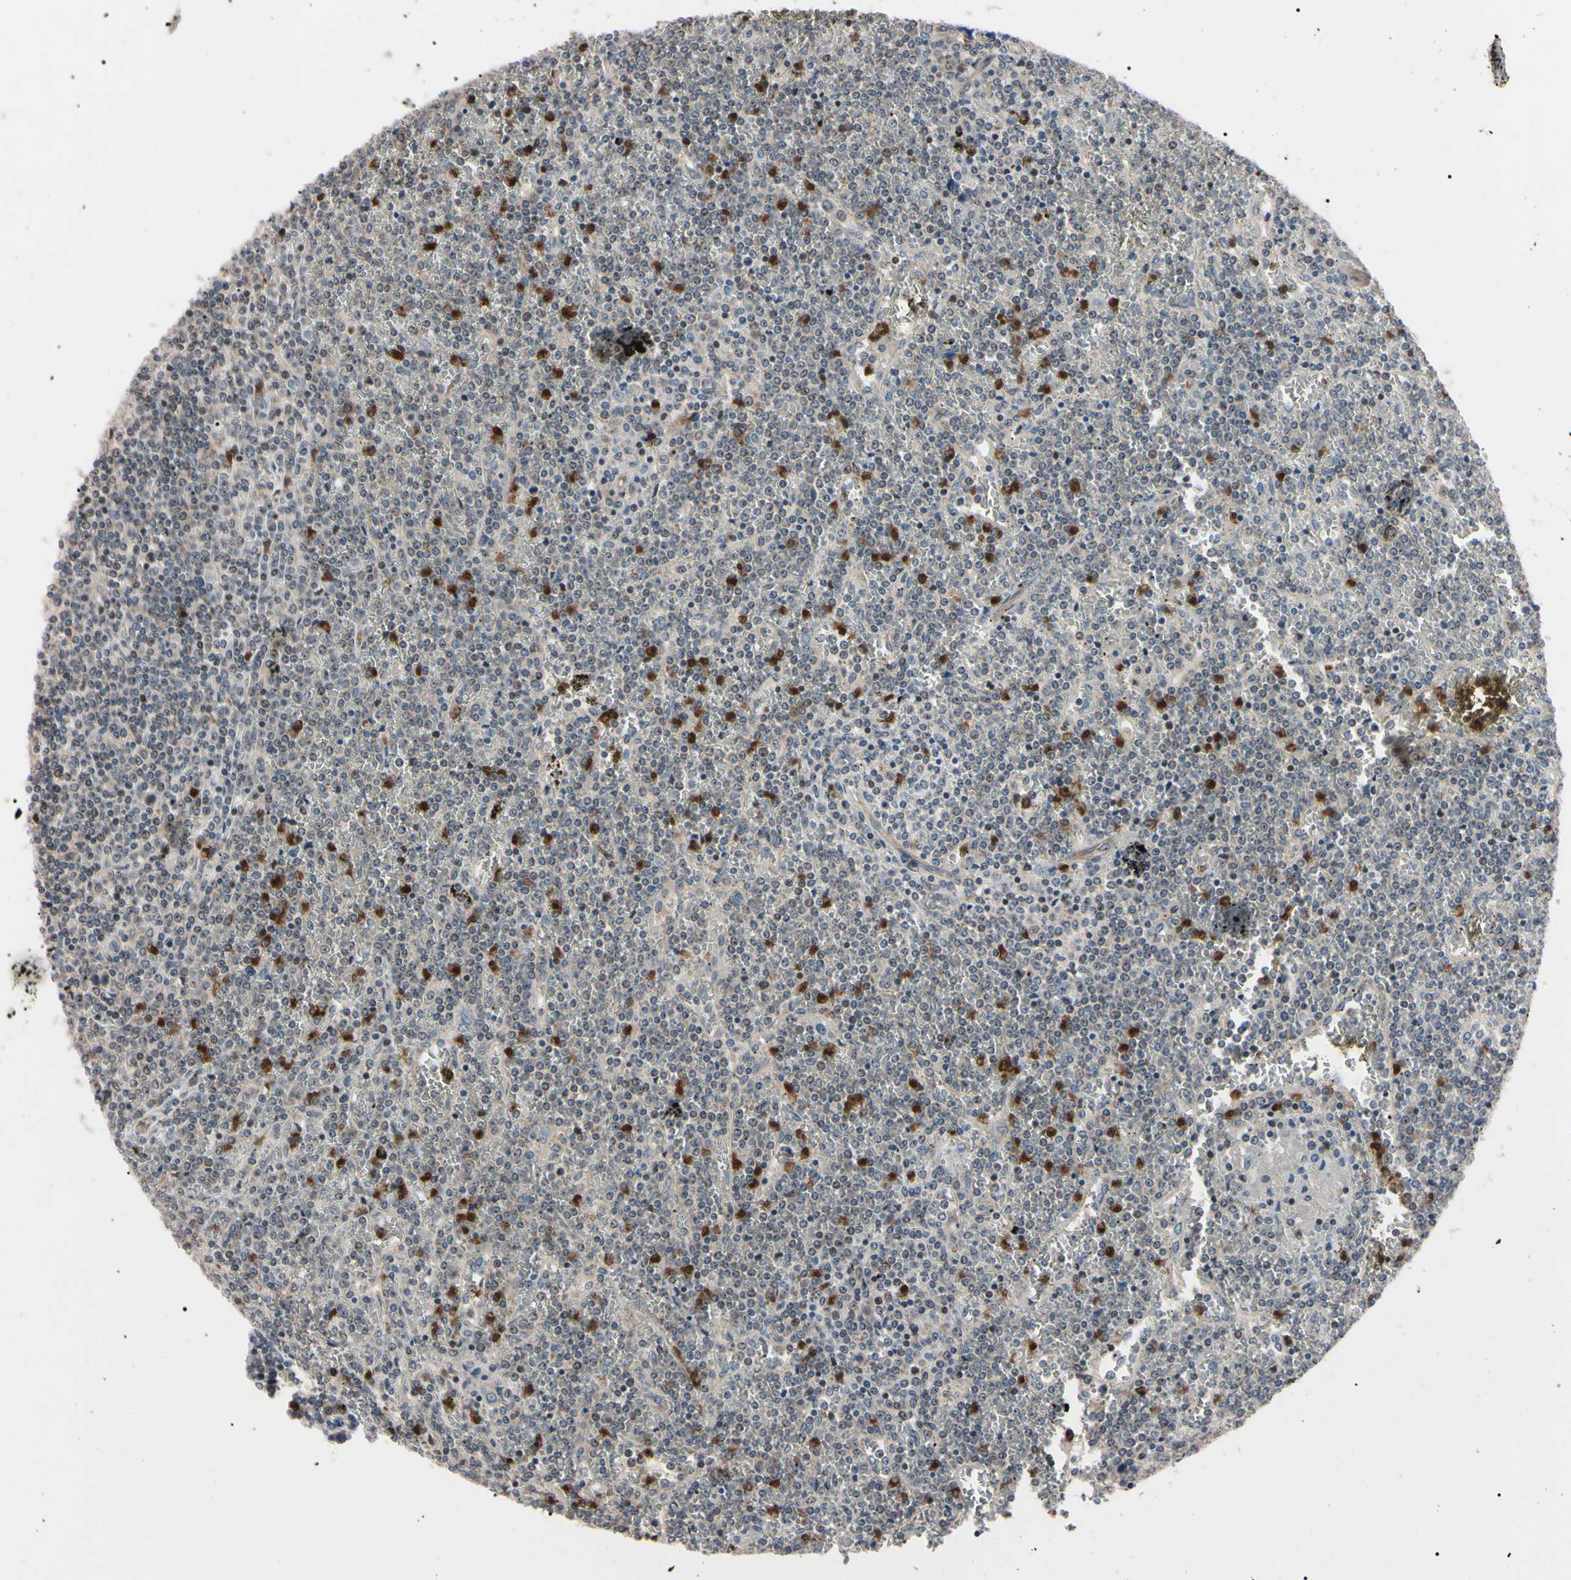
{"staining": {"intensity": "strong", "quantity": "<25%", "location": "cytoplasmic/membranous,nuclear"}, "tissue": "lymphoma", "cell_type": "Tumor cells", "image_type": "cancer", "snomed": [{"axis": "morphology", "description": "Malignant lymphoma, non-Hodgkin's type, Low grade"}, {"axis": "topography", "description": "Spleen"}], "caption": "Immunohistochemistry (DAB) staining of lymphoma exhibits strong cytoplasmic/membranous and nuclear protein expression in about <25% of tumor cells. (DAB (3,3'-diaminobenzidine) IHC, brown staining for protein, blue staining for nuclei).", "gene": "TRAF5", "patient": {"sex": "female", "age": 19}}